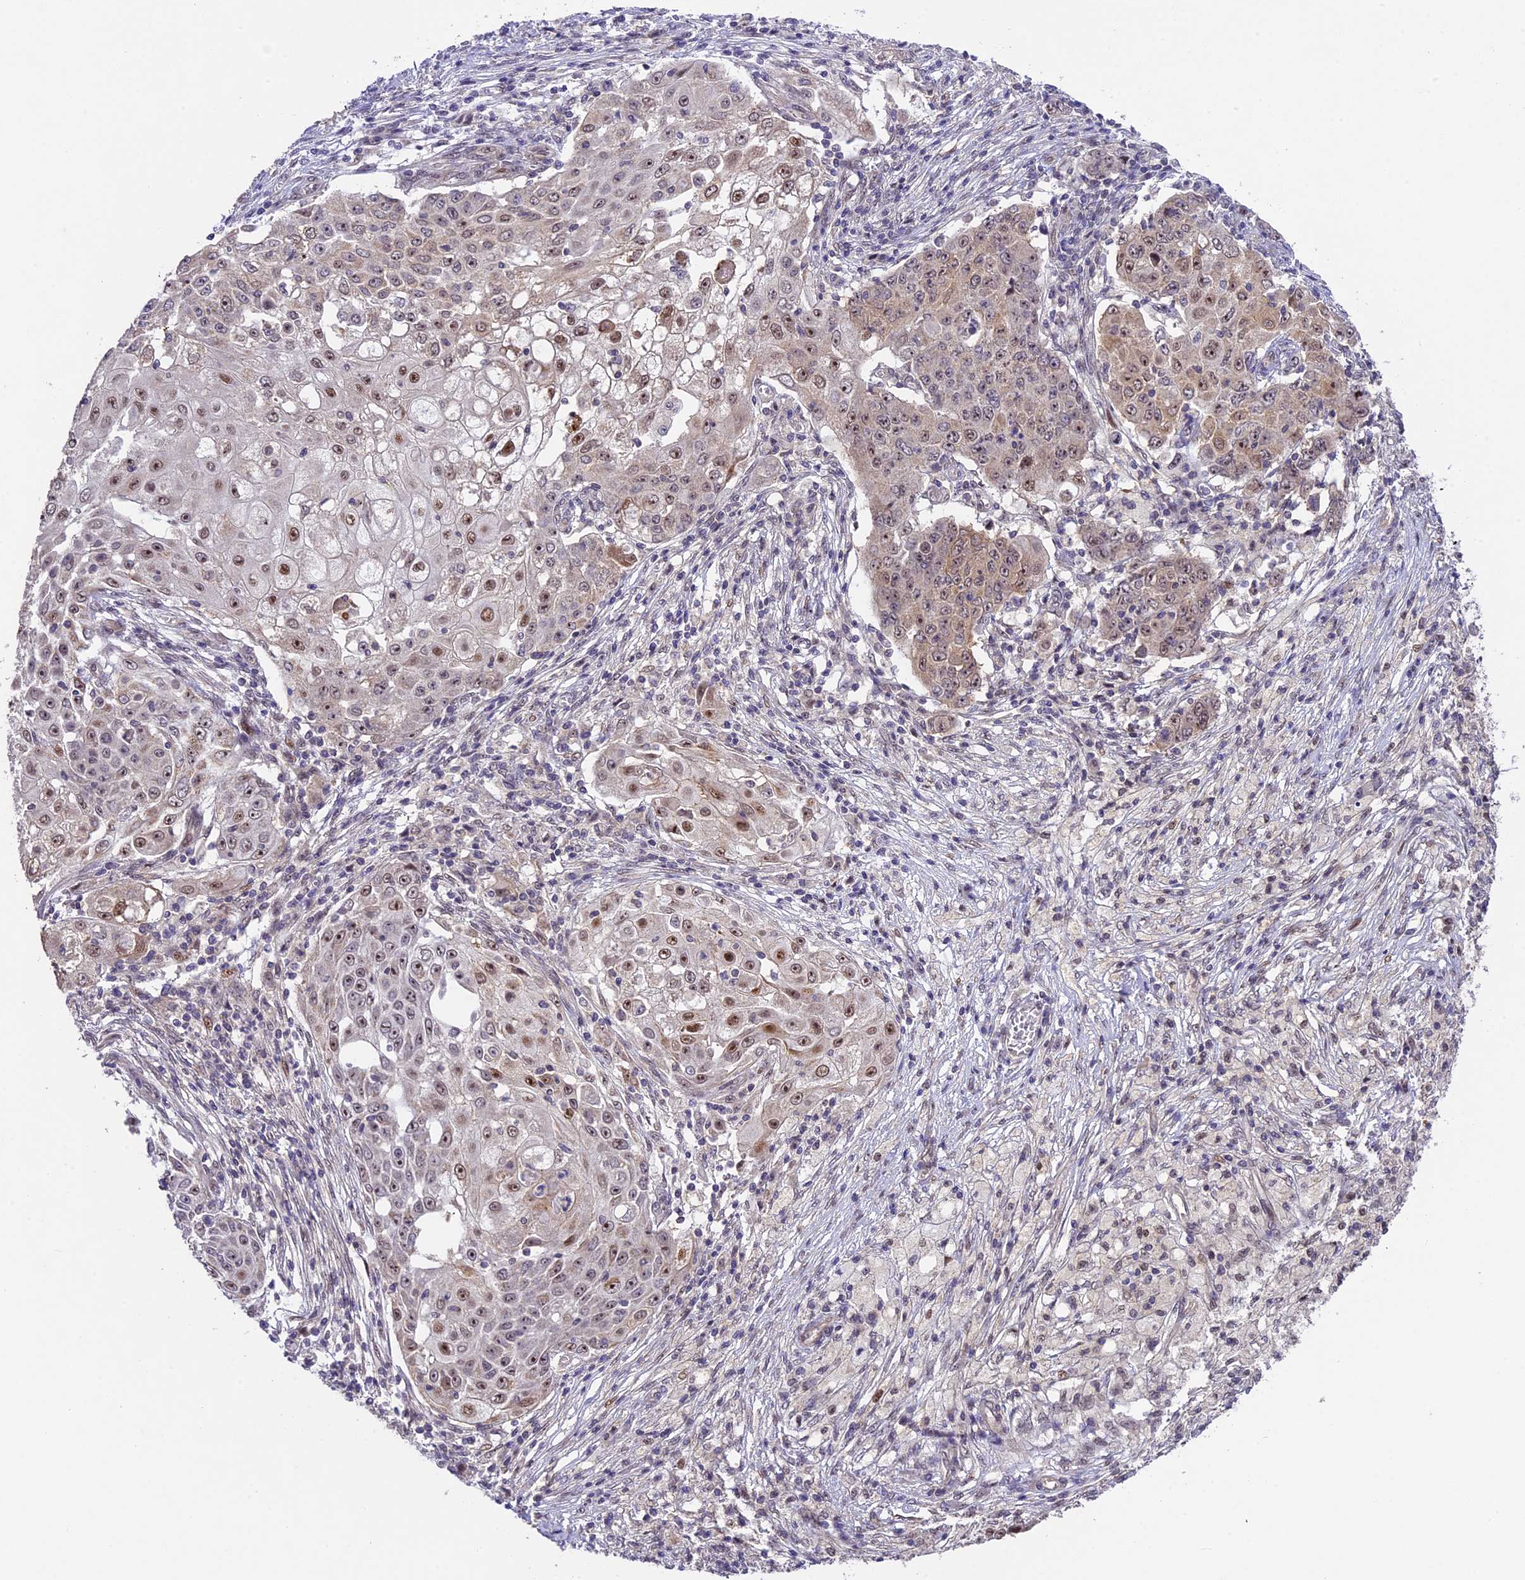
{"staining": {"intensity": "moderate", "quantity": "25%-75%", "location": "nuclear"}, "tissue": "ovarian cancer", "cell_type": "Tumor cells", "image_type": "cancer", "snomed": [{"axis": "morphology", "description": "Carcinoma, endometroid"}, {"axis": "topography", "description": "Ovary"}], "caption": "About 25%-75% of tumor cells in human ovarian cancer show moderate nuclear protein expression as visualized by brown immunohistochemical staining.", "gene": "ZAR1L", "patient": {"sex": "female", "age": 42}}